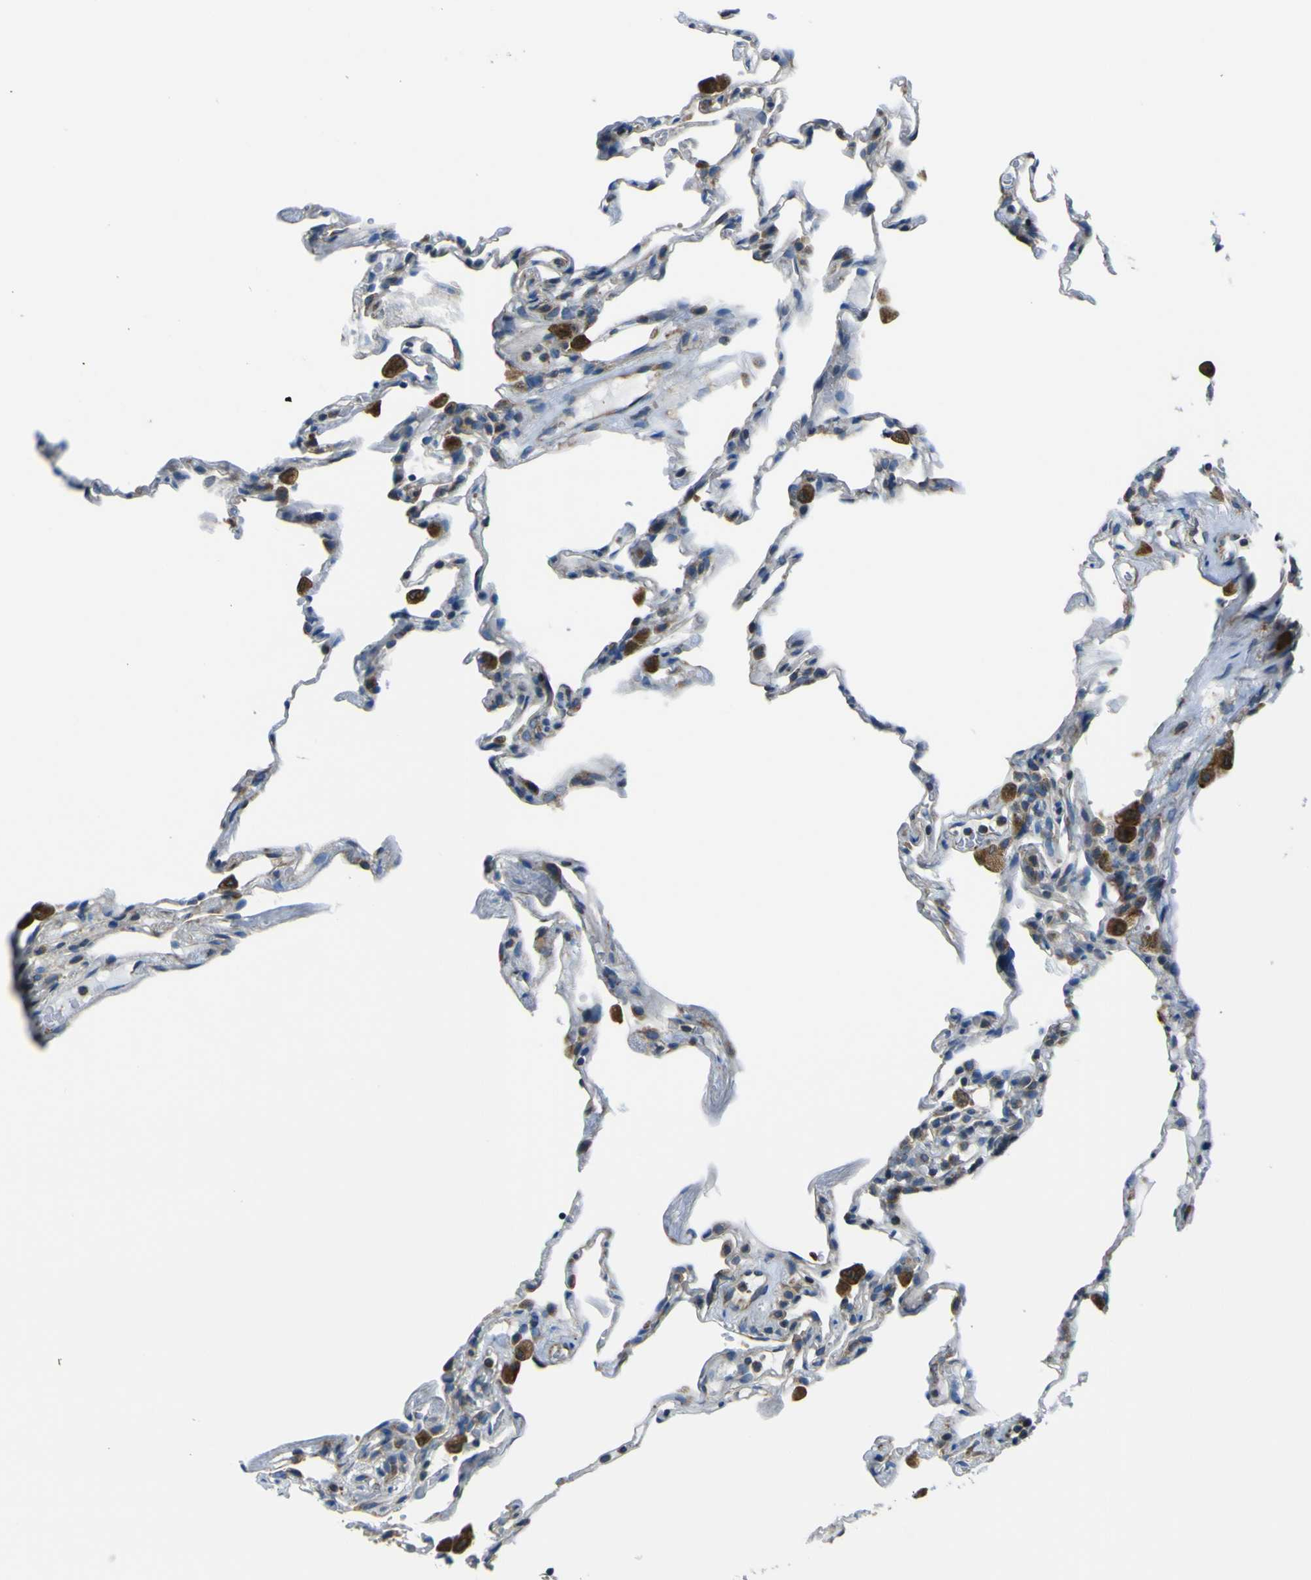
{"staining": {"intensity": "negative", "quantity": "none", "location": "none"}, "tissue": "lung", "cell_type": "Alveolar cells", "image_type": "normal", "snomed": [{"axis": "morphology", "description": "Normal tissue, NOS"}, {"axis": "topography", "description": "Lung"}], "caption": "Alveolar cells show no significant protein expression in benign lung. (DAB (3,3'-diaminobenzidine) IHC with hematoxylin counter stain).", "gene": "STIM1", "patient": {"sex": "male", "age": 59}}